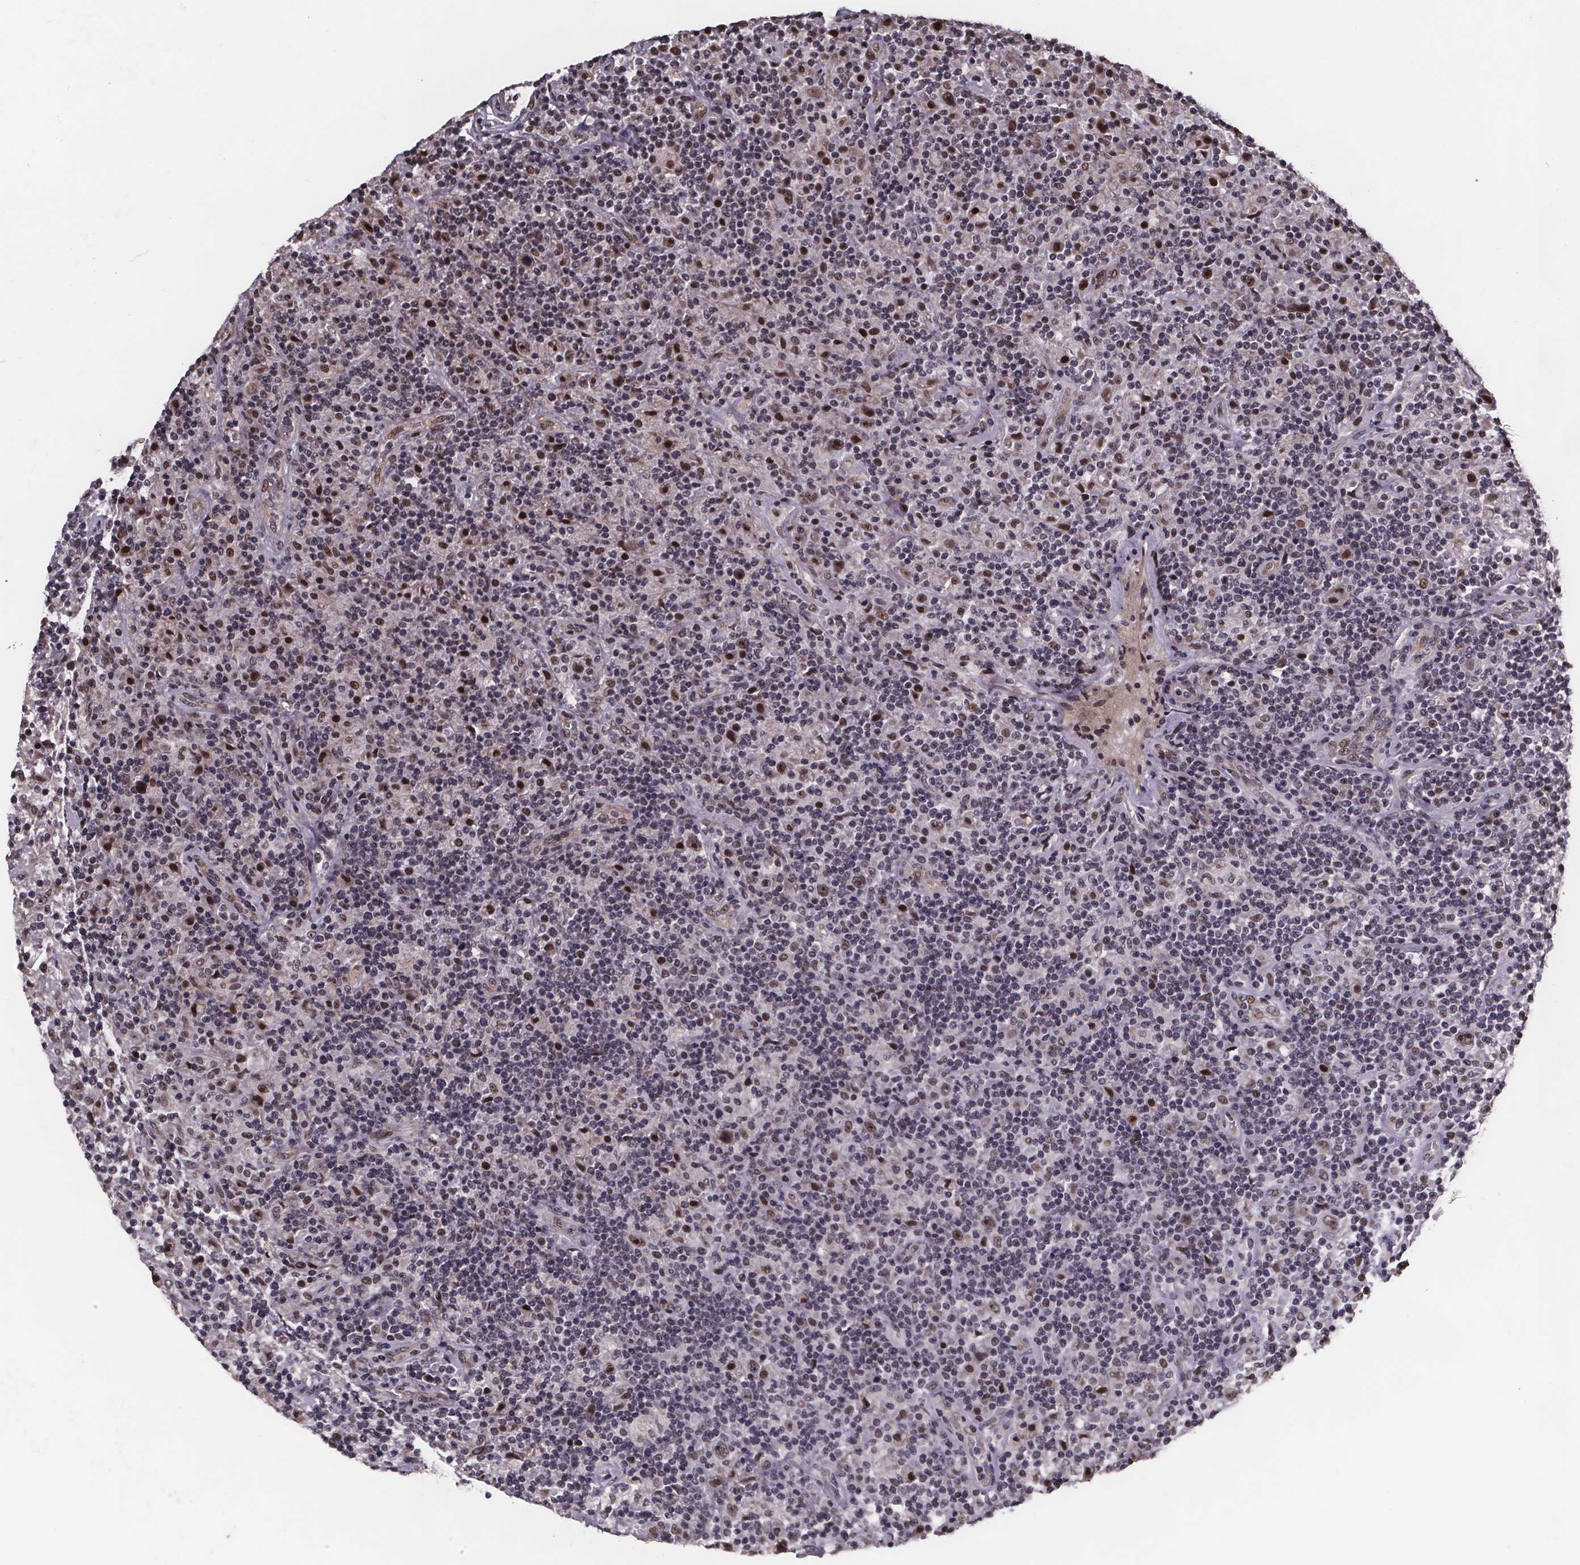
{"staining": {"intensity": "moderate", "quantity": ">75%", "location": "nuclear"}, "tissue": "lymphoma", "cell_type": "Tumor cells", "image_type": "cancer", "snomed": [{"axis": "morphology", "description": "Hodgkin's disease, NOS"}, {"axis": "topography", "description": "Lymph node"}], "caption": "Tumor cells show moderate nuclear staining in about >75% of cells in lymphoma. The staining is performed using DAB (3,3'-diaminobenzidine) brown chromogen to label protein expression. The nuclei are counter-stained blue using hematoxylin.", "gene": "U2SURP", "patient": {"sex": "male", "age": 70}}